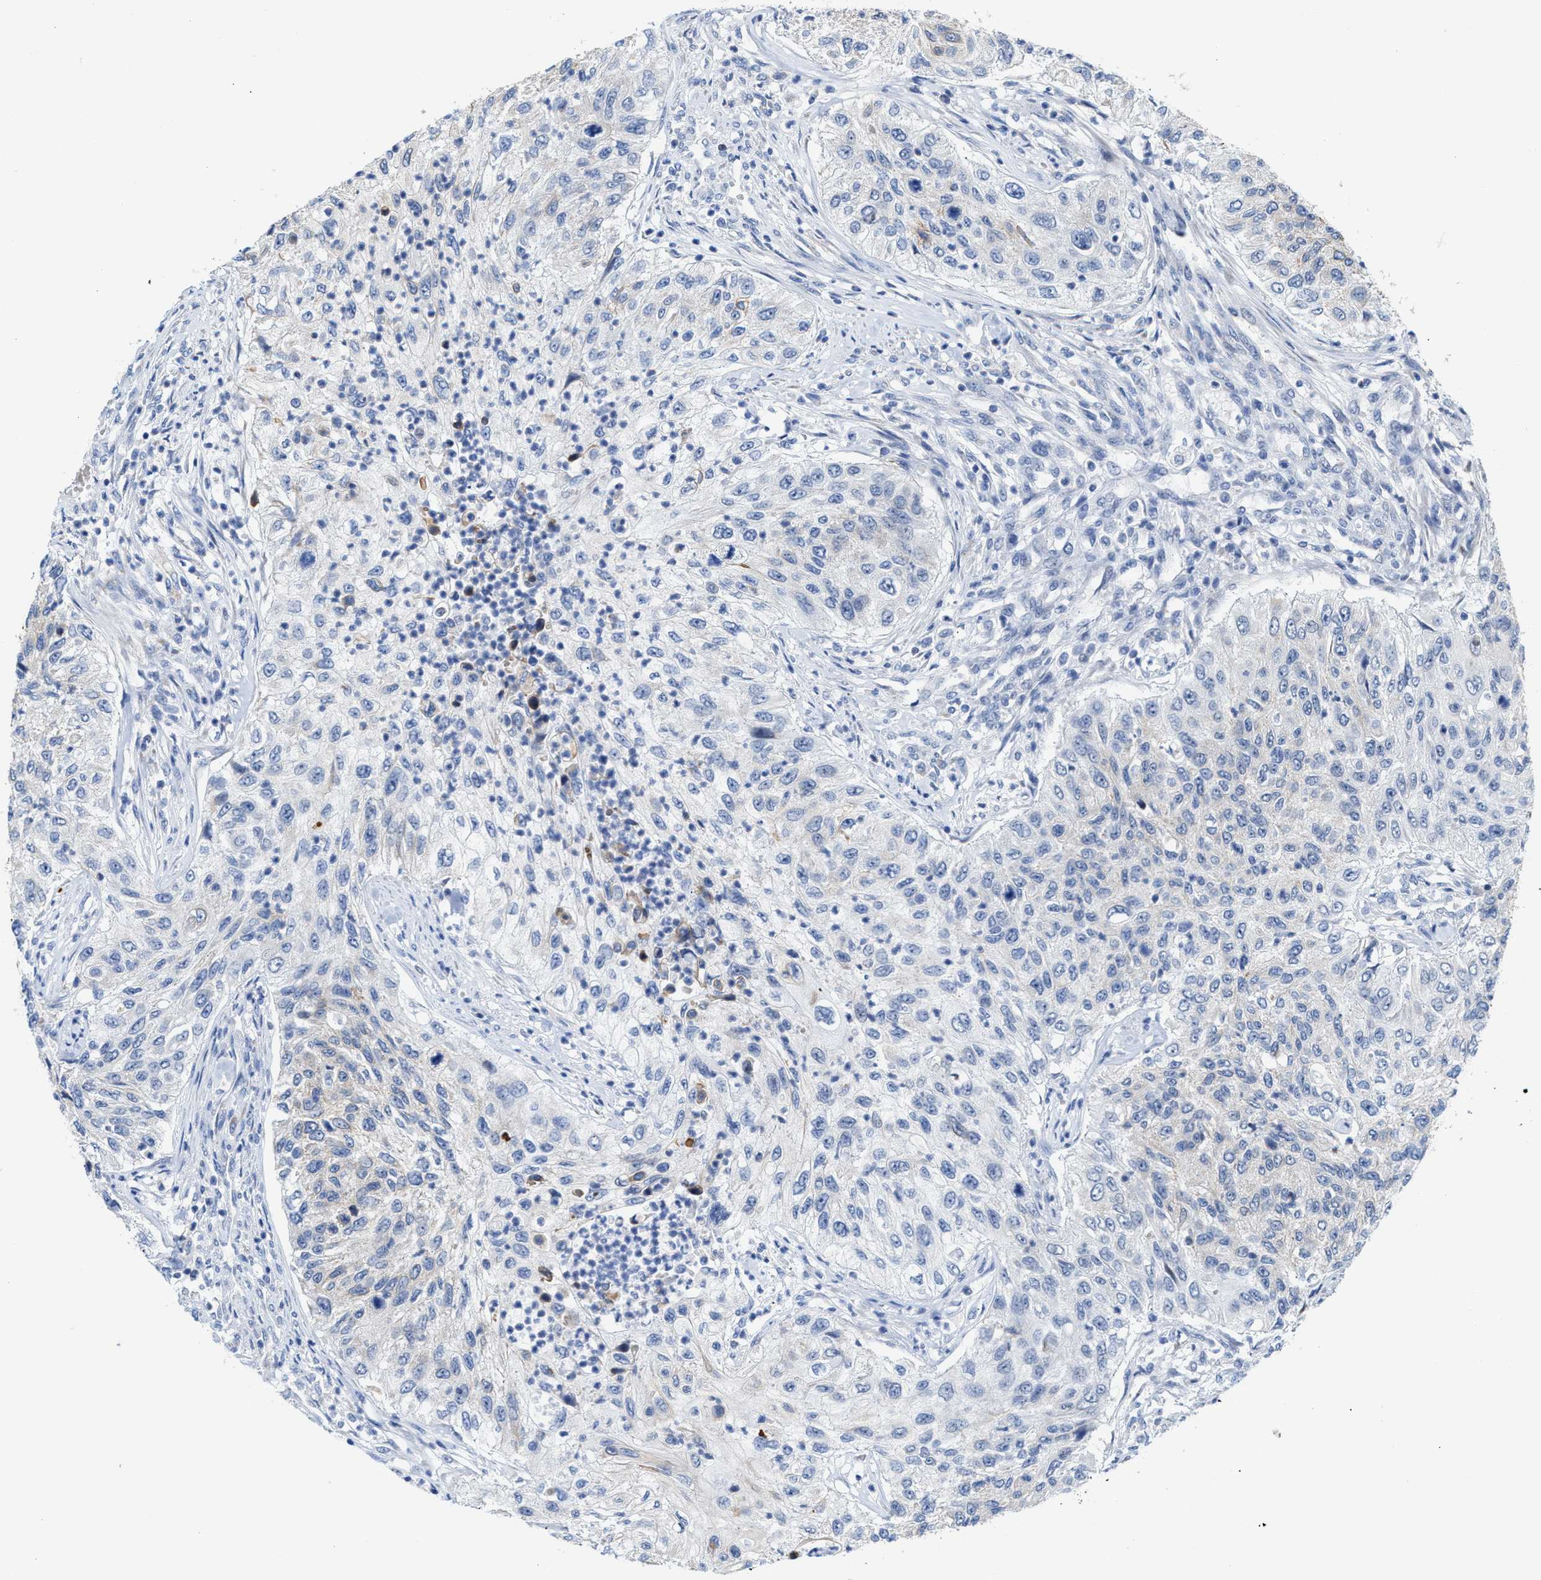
{"staining": {"intensity": "negative", "quantity": "none", "location": "none"}, "tissue": "urothelial cancer", "cell_type": "Tumor cells", "image_type": "cancer", "snomed": [{"axis": "morphology", "description": "Urothelial carcinoma, High grade"}, {"axis": "topography", "description": "Urinary bladder"}], "caption": "Photomicrograph shows no protein positivity in tumor cells of urothelial cancer tissue.", "gene": "JAG1", "patient": {"sex": "female", "age": 60}}